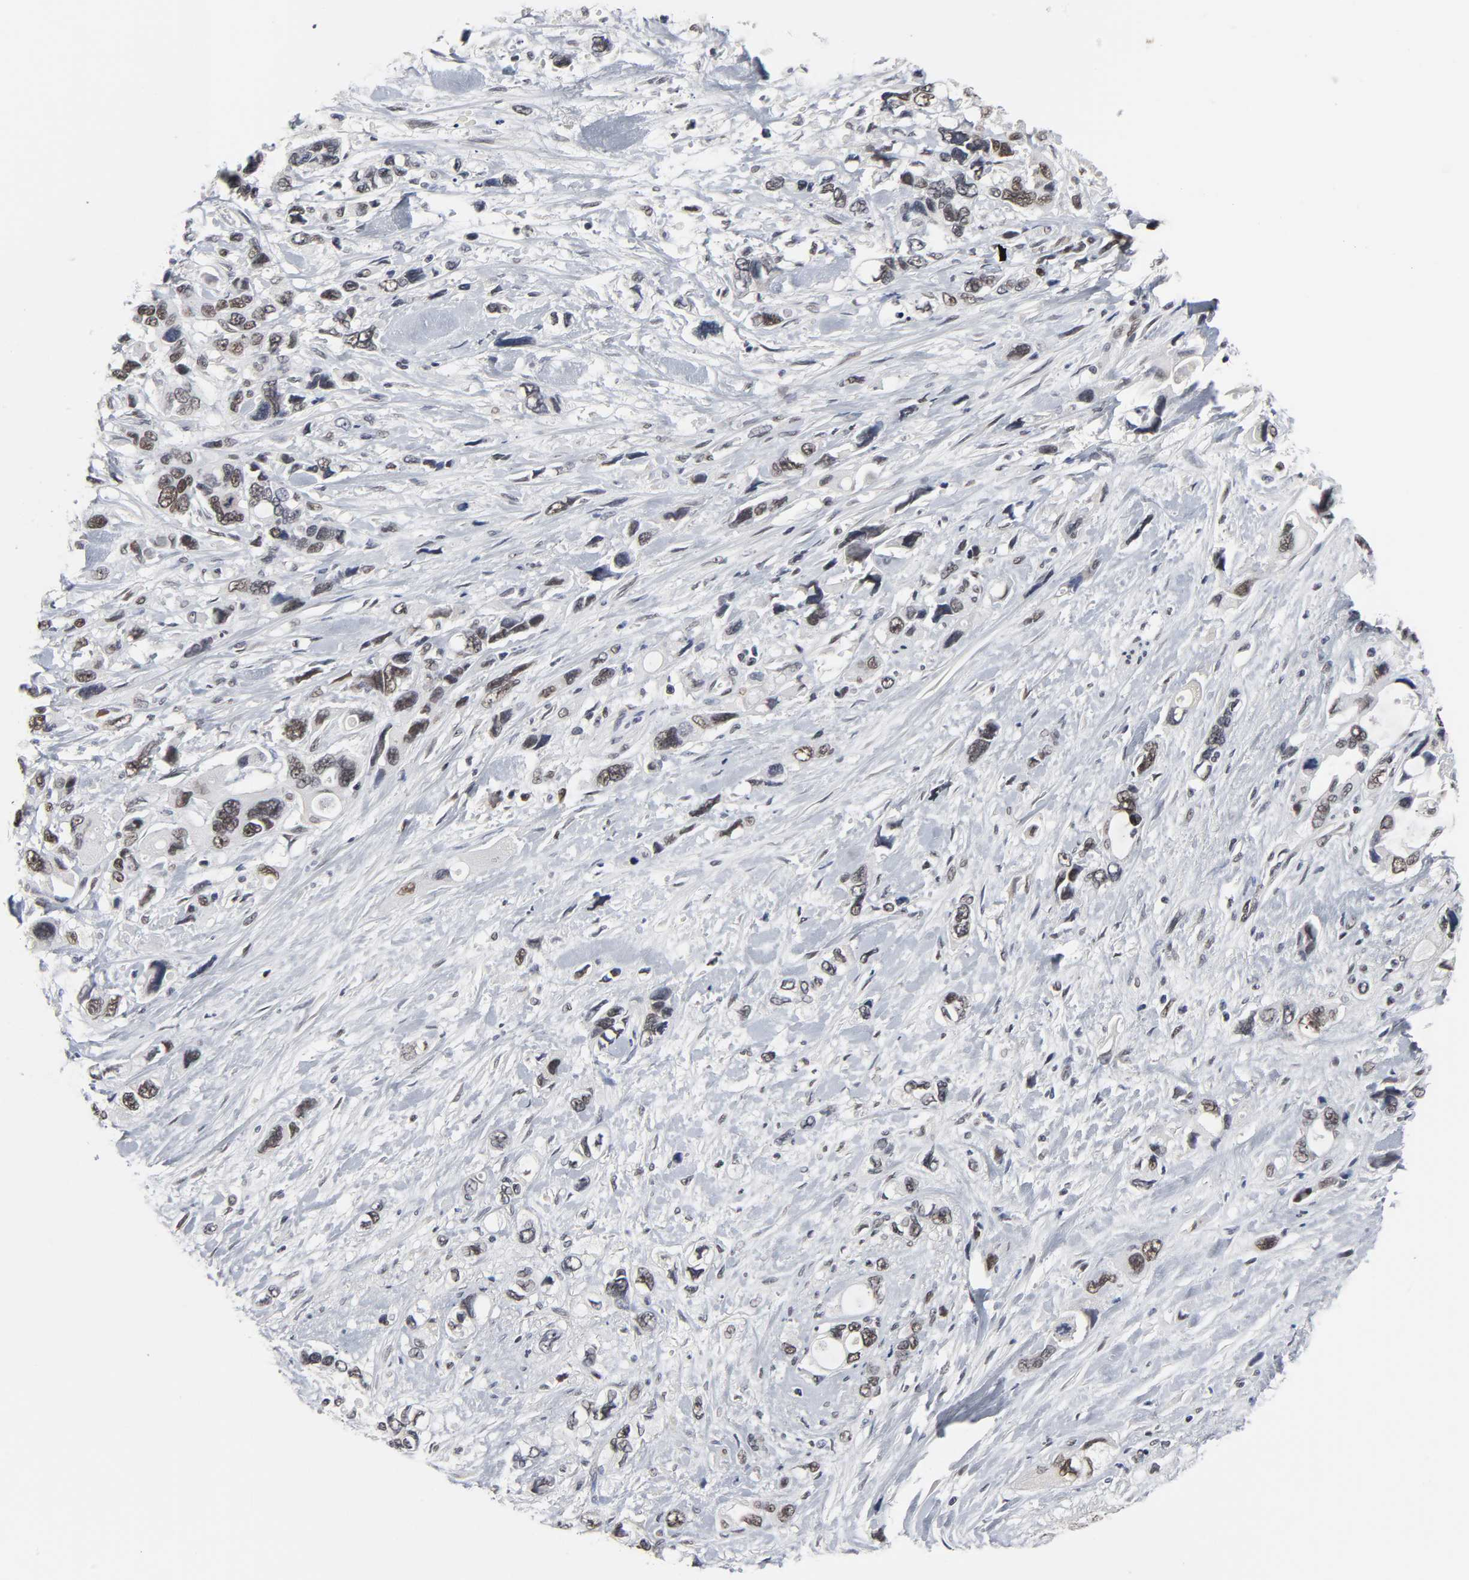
{"staining": {"intensity": "weak", "quantity": ">75%", "location": "nuclear"}, "tissue": "pancreatic cancer", "cell_type": "Tumor cells", "image_type": "cancer", "snomed": [{"axis": "morphology", "description": "Adenocarcinoma, NOS"}, {"axis": "topography", "description": "Pancreas"}], "caption": "This micrograph displays IHC staining of pancreatic adenocarcinoma, with low weak nuclear positivity in about >75% of tumor cells.", "gene": "TRIM33", "patient": {"sex": "male", "age": 46}}